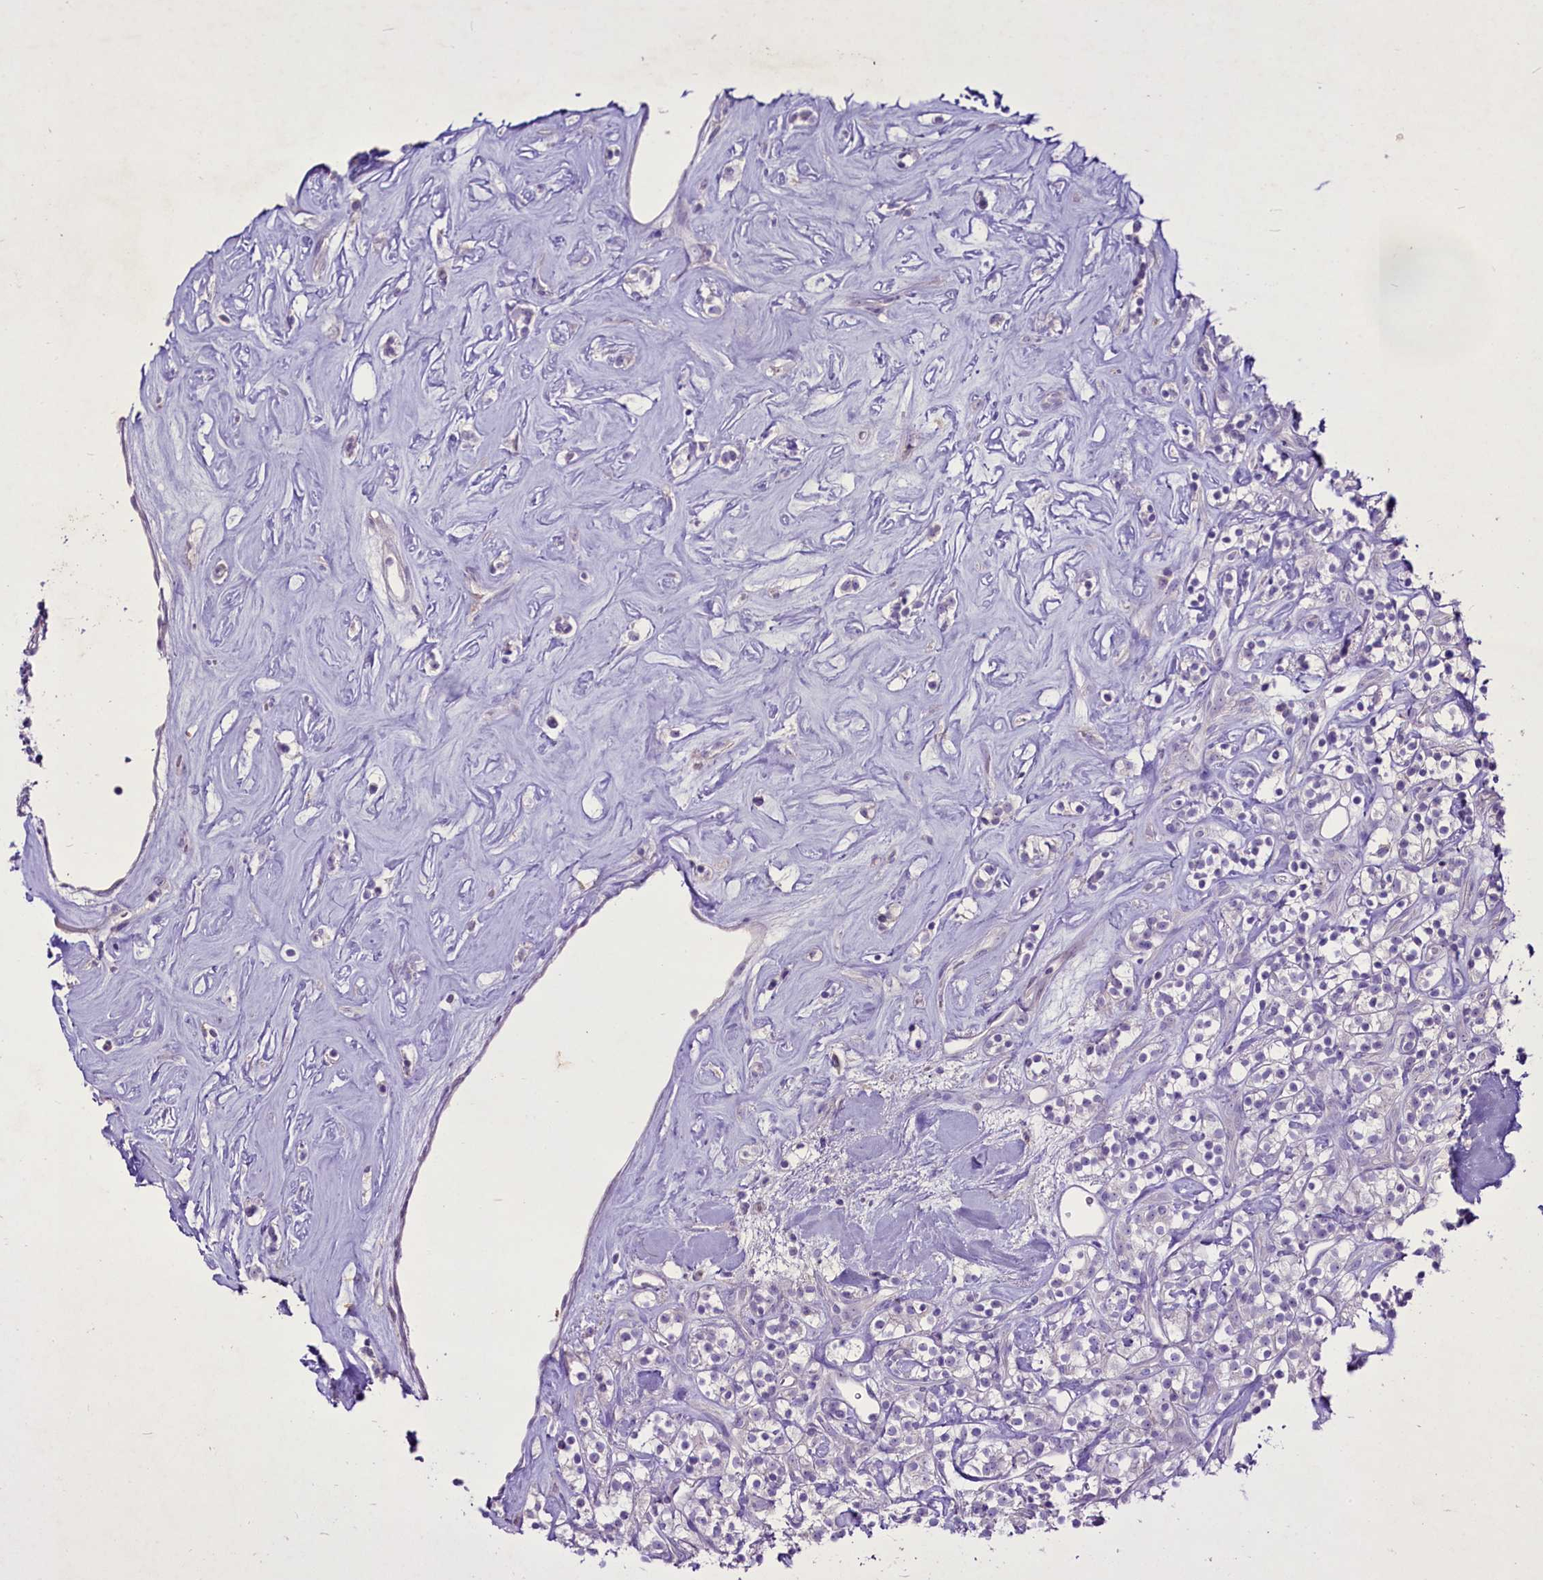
{"staining": {"intensity": "negative", "quantity": "none", "location": "none"}, "tissue": "renal cancer", "cell_type": "Tumor cells", "image_type": "cancer", "snomed": [{"axis": "morphology", "description": "Adenocarcinoma, NOS"}, {"axis": "topography", "description": "Kidney"}], "caption": "Image shows no protein staining in tumor cells of adenocarcinoma (renal) tissue. Brightfield microscopy of immunohistochemistry stained with DAB (brown) and hematoxylin (blue), captured at high magnification.", "gene": "FAM209B", "patient": {"sex": "male", "age": 77}}